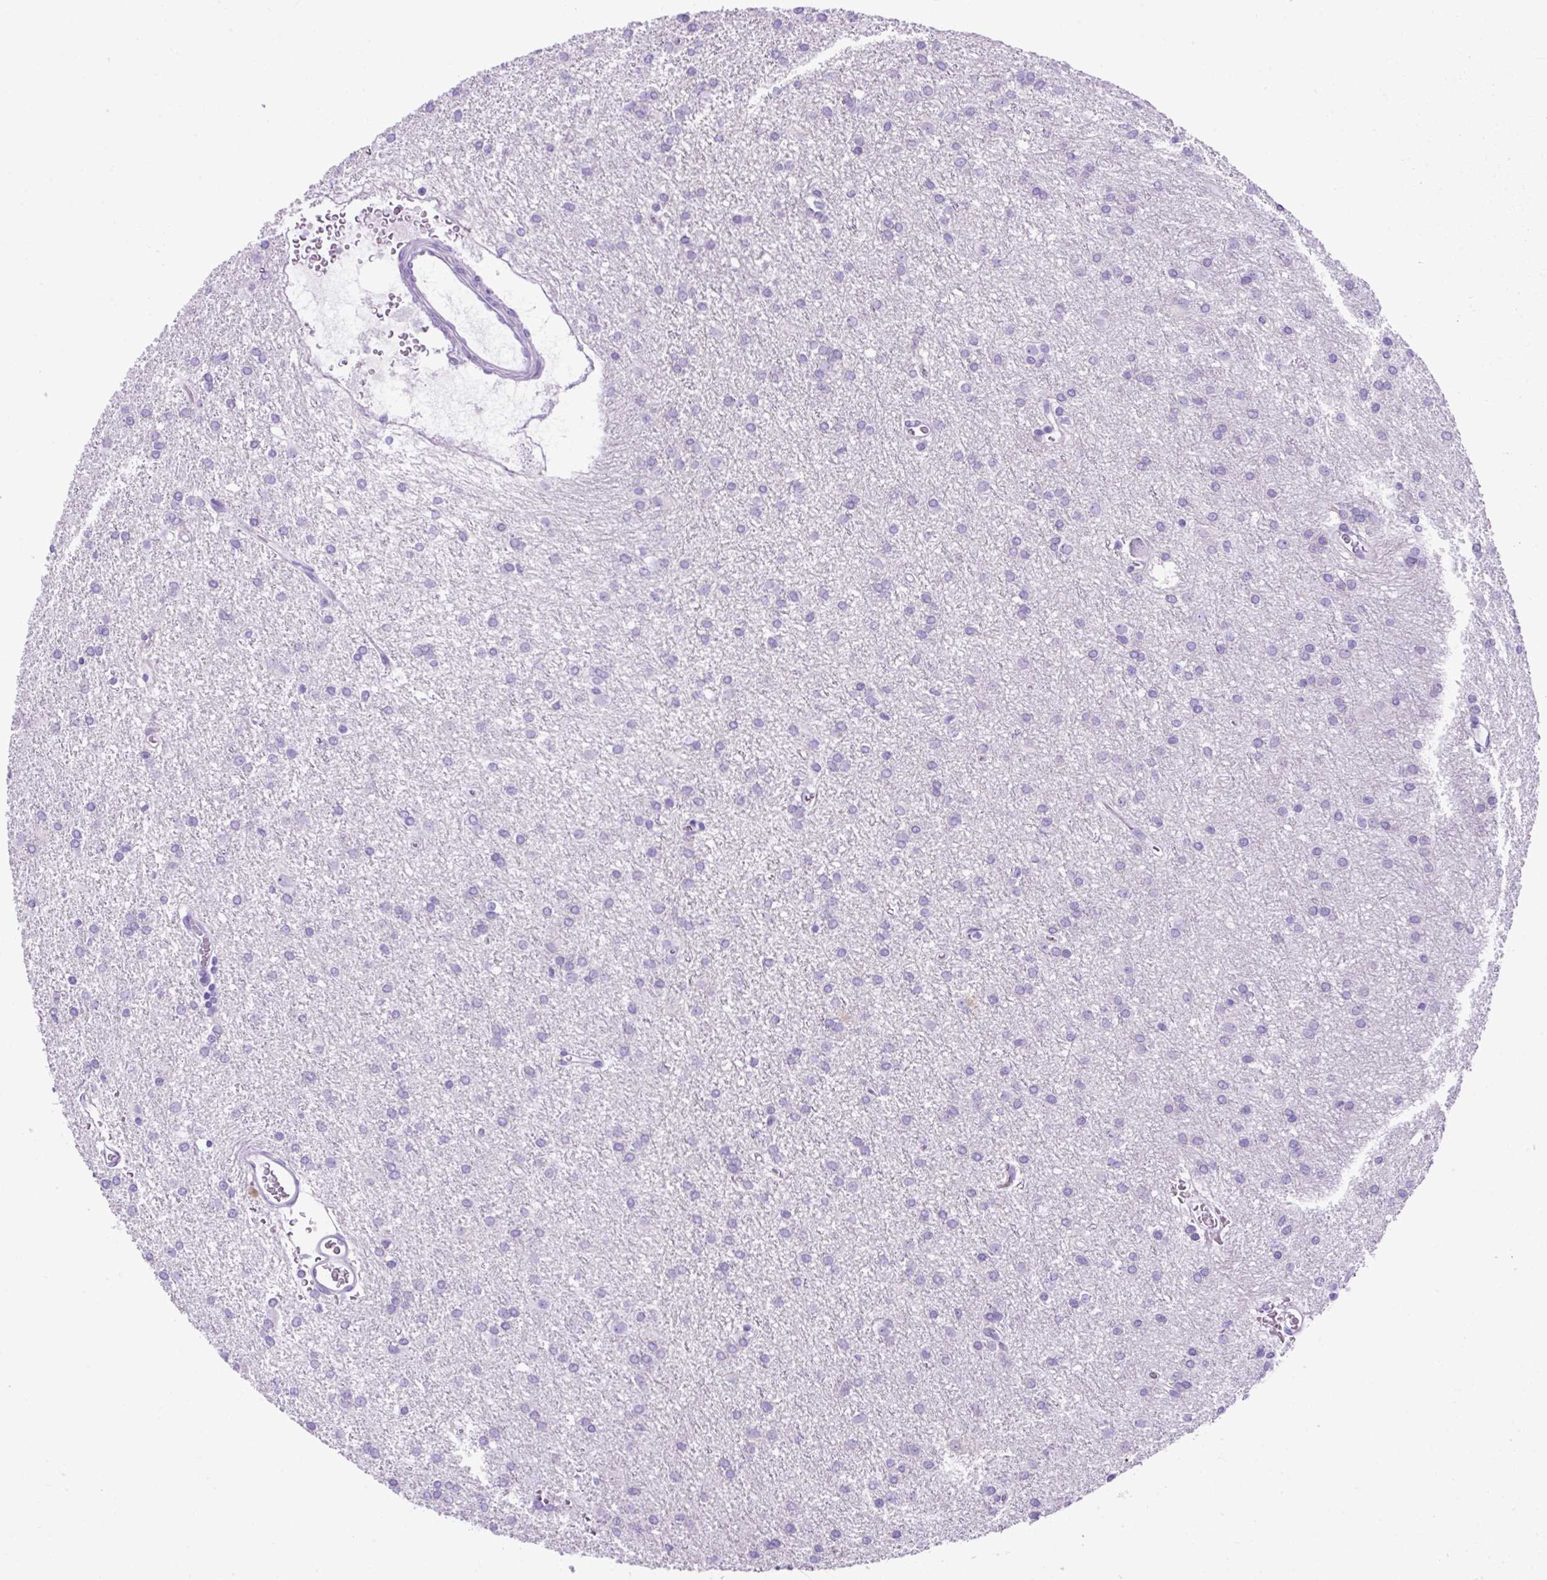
{"staining": {"intensity": "negative", "quantity": "none", "location": "none"}, "tissue": "glioma", "cell_type": "Tumor cells", "image_type": "cancer", "snomed": [{"axis": "morphology", "description": "Glioma, malignant, High grade"}, {"axis": "topography", "description": "Brain"}], "caption": "Immunohistochemistry (IHC) histopathology image of malignant high-grade glioma stained for a protein (brown), which demonstrates no positivity in tumor cells. The staining was performed using DAB (3,3'-diaminobenzidine) to visualize the protein expression in brown, while the nuclei were stained in blue with hematoxylin (Magnification: 20x).", "gene": "KRT12", "patient": {"sex": "female", "age": 50}}